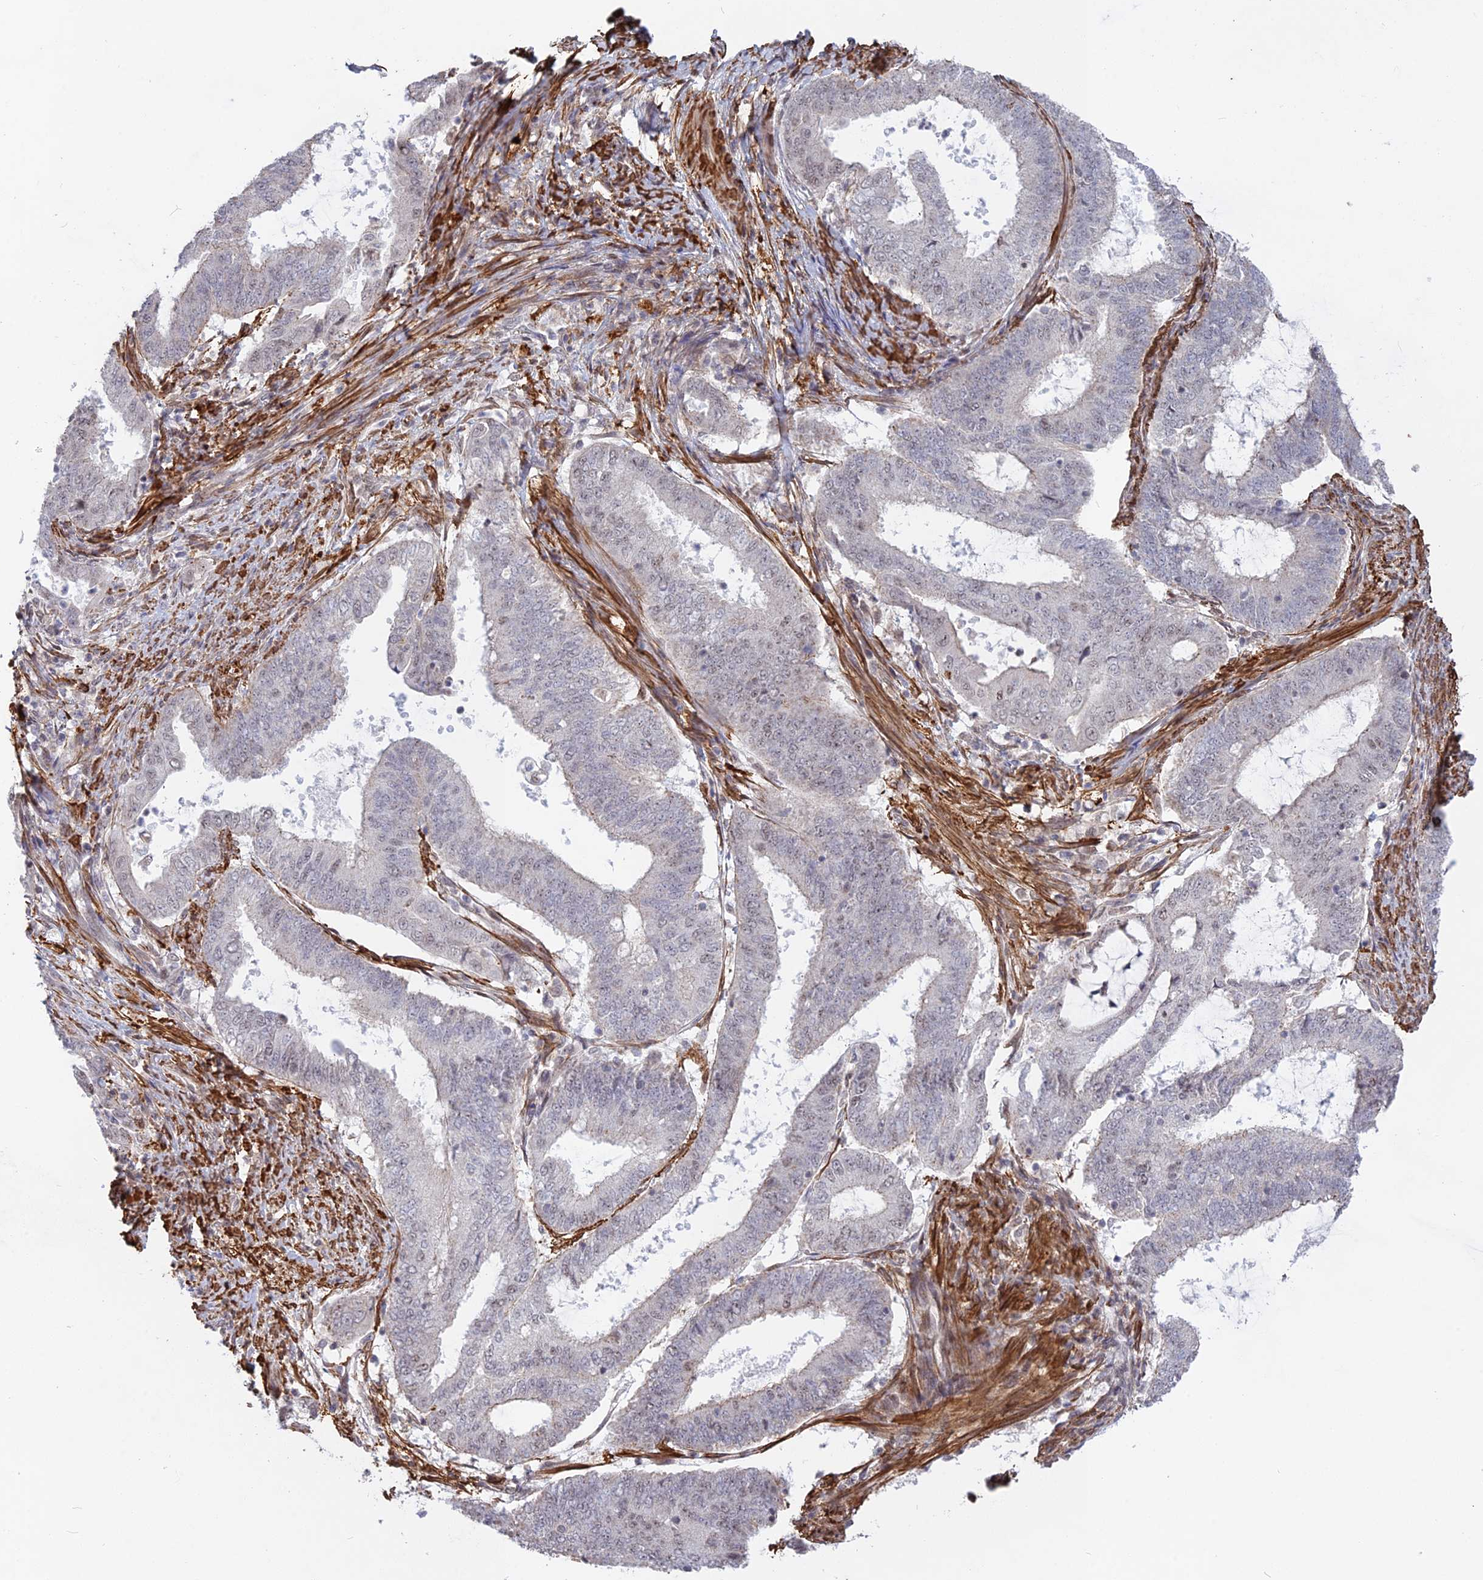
{"staining": {"intensity": "weak", "quantity": "<25%", "location": "nuclear"}, "tissue": "endometrial cancer", "cell_type": "Tumor cells", "image_type": "cancer", "snomed": [{"axis": "morphology", "description": "Adenocarcinoma, NOS"}, {"axis": "topography", "description": "Endometrium"}], "caption": "A high-resolution histopathology image shows immunohistochemistry staining of endometrial adenocarcinoma, which reveals no significant positivity in tumor cells.", "gene": "CCDC154", "patient": {"sex": "female", "age": 51}}